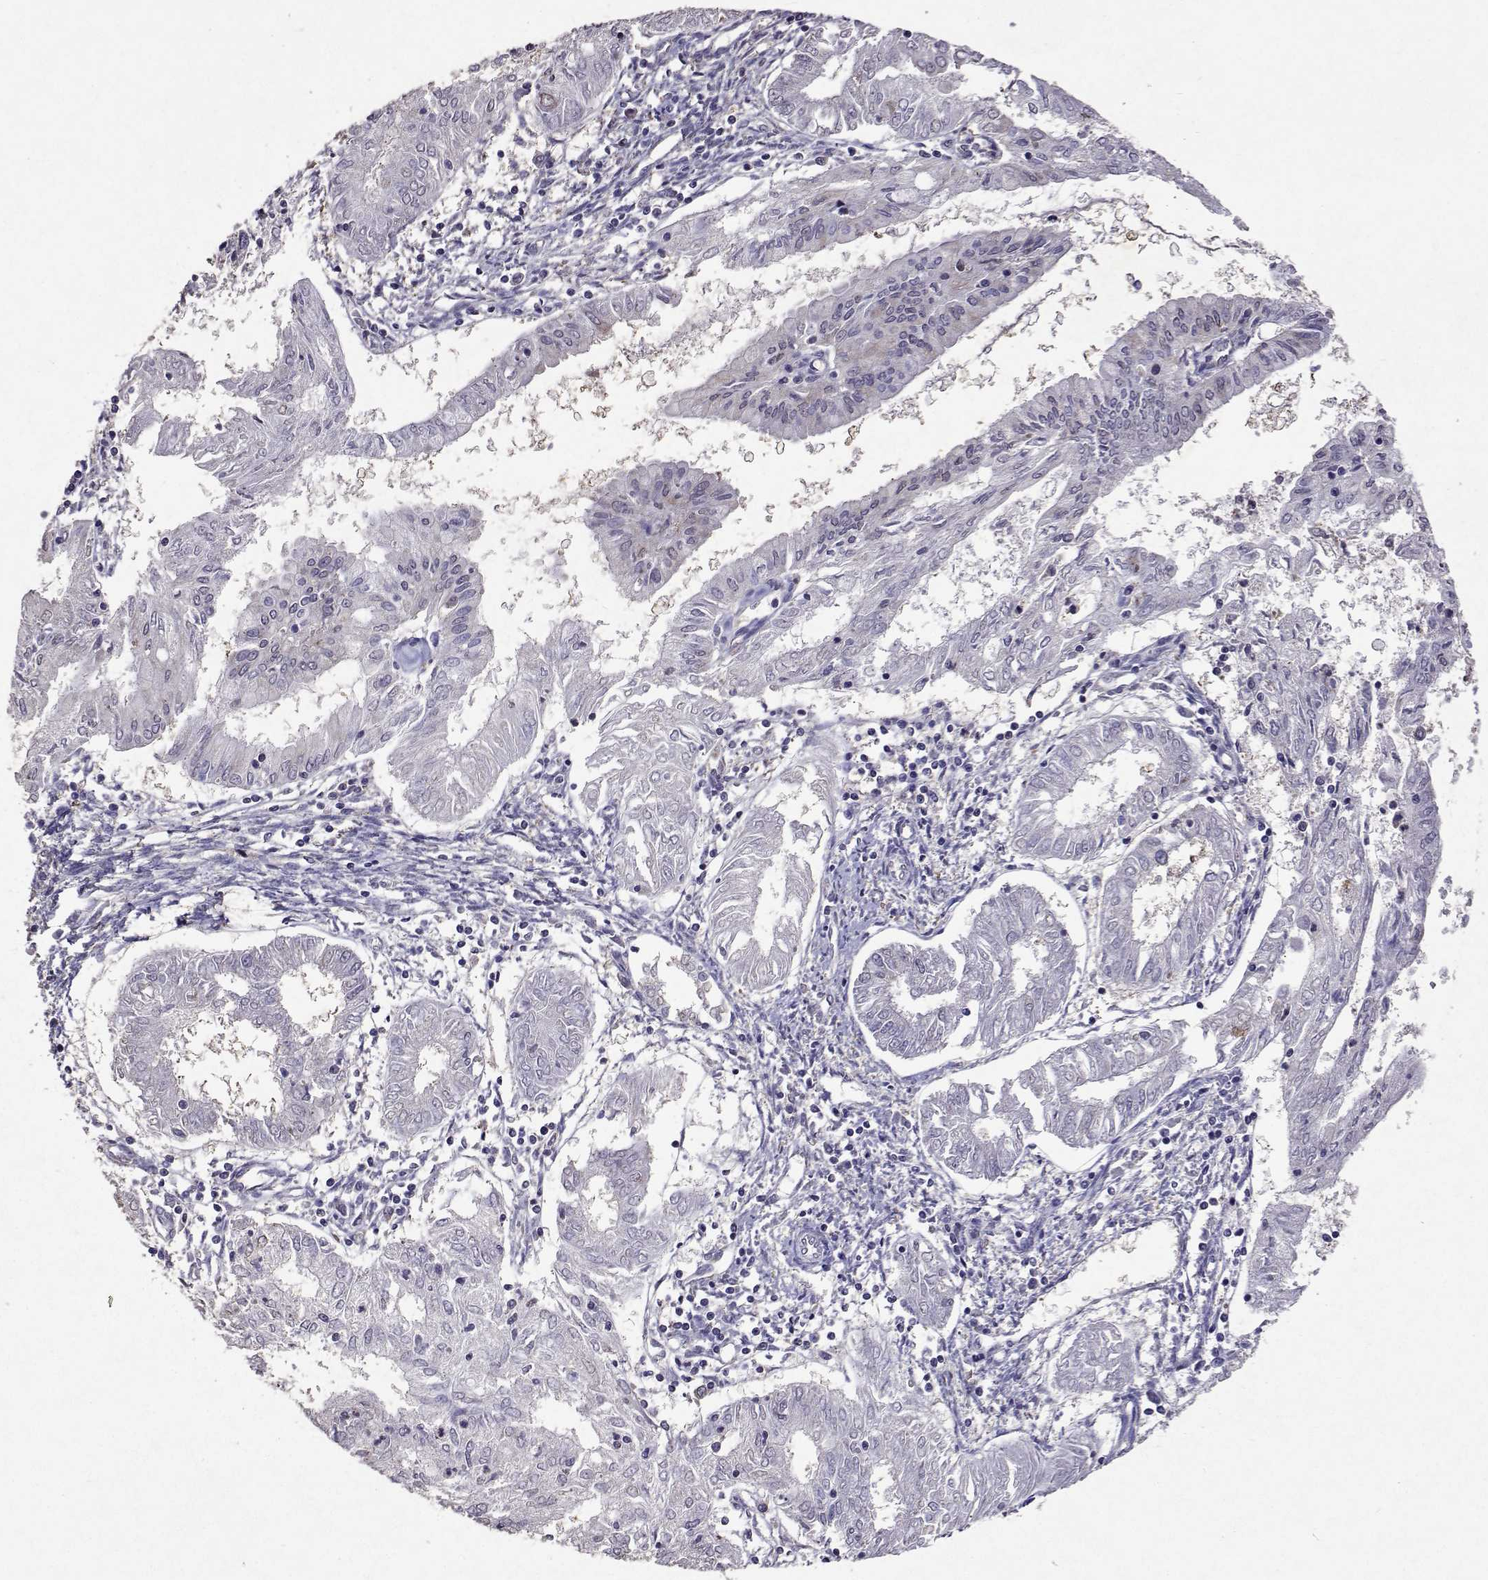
{"staining": {"intensity": "weak", "quantity": "25%-75%", "location": "cytoplasmic/membranous"}, "tissue": "endometrial cancer", "cell_type": "Tumor cells", "image_type": "cancer", "snomed": [{"axis": "morphology", "description": "Adenocarcinoma, NOS"}, {"axis": "topography", "description": "Endometrium"}], "caption": "High-power microscopy captured an immunohistochemistry (IHC) photomicrograph of endometrial adenocarcinoma, revealing weak cytoplasmic/membranous staining in about 25%-75% of tumor cells.", "gene": "TARBP2", "patient": {"sex": "female", "age": 68}}